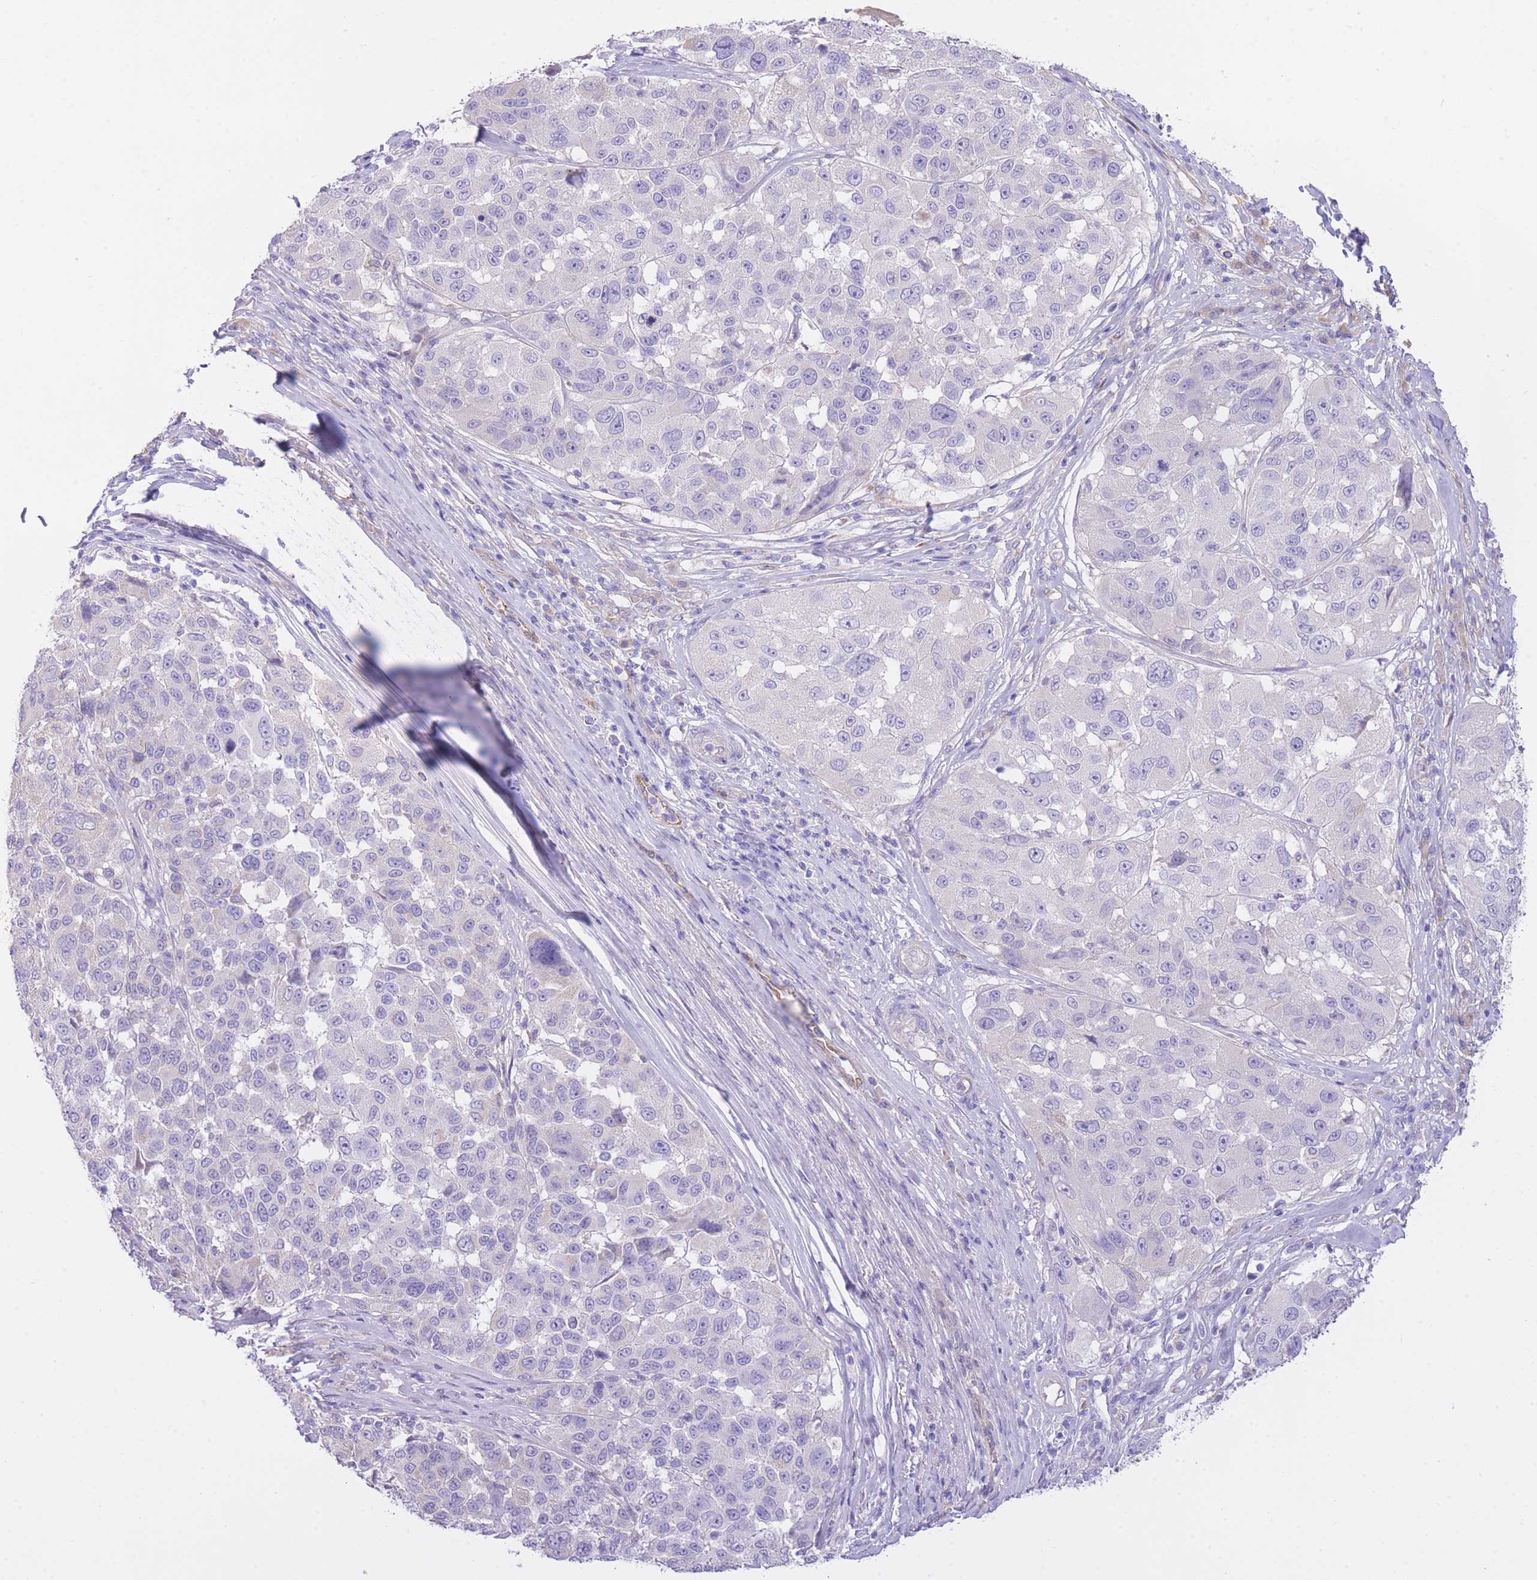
{"staining": {"intensity": "negative", "quantity": "none", "location": "none"}, "tissue": "melanoma", "cell_type": "Tumor cells", "image_type": "cancer", "snomed": [{"axis": "morphology", "description": "Malignant melanoma, NOS"}, {"axis": "topography", "description": "Skin"}], "caption": "Histopathology image shows no protein expression in tumor cells of malignant melanoma tissue.", "gene": "PGM1", "patient": {"sex": "female", "age": 66}}